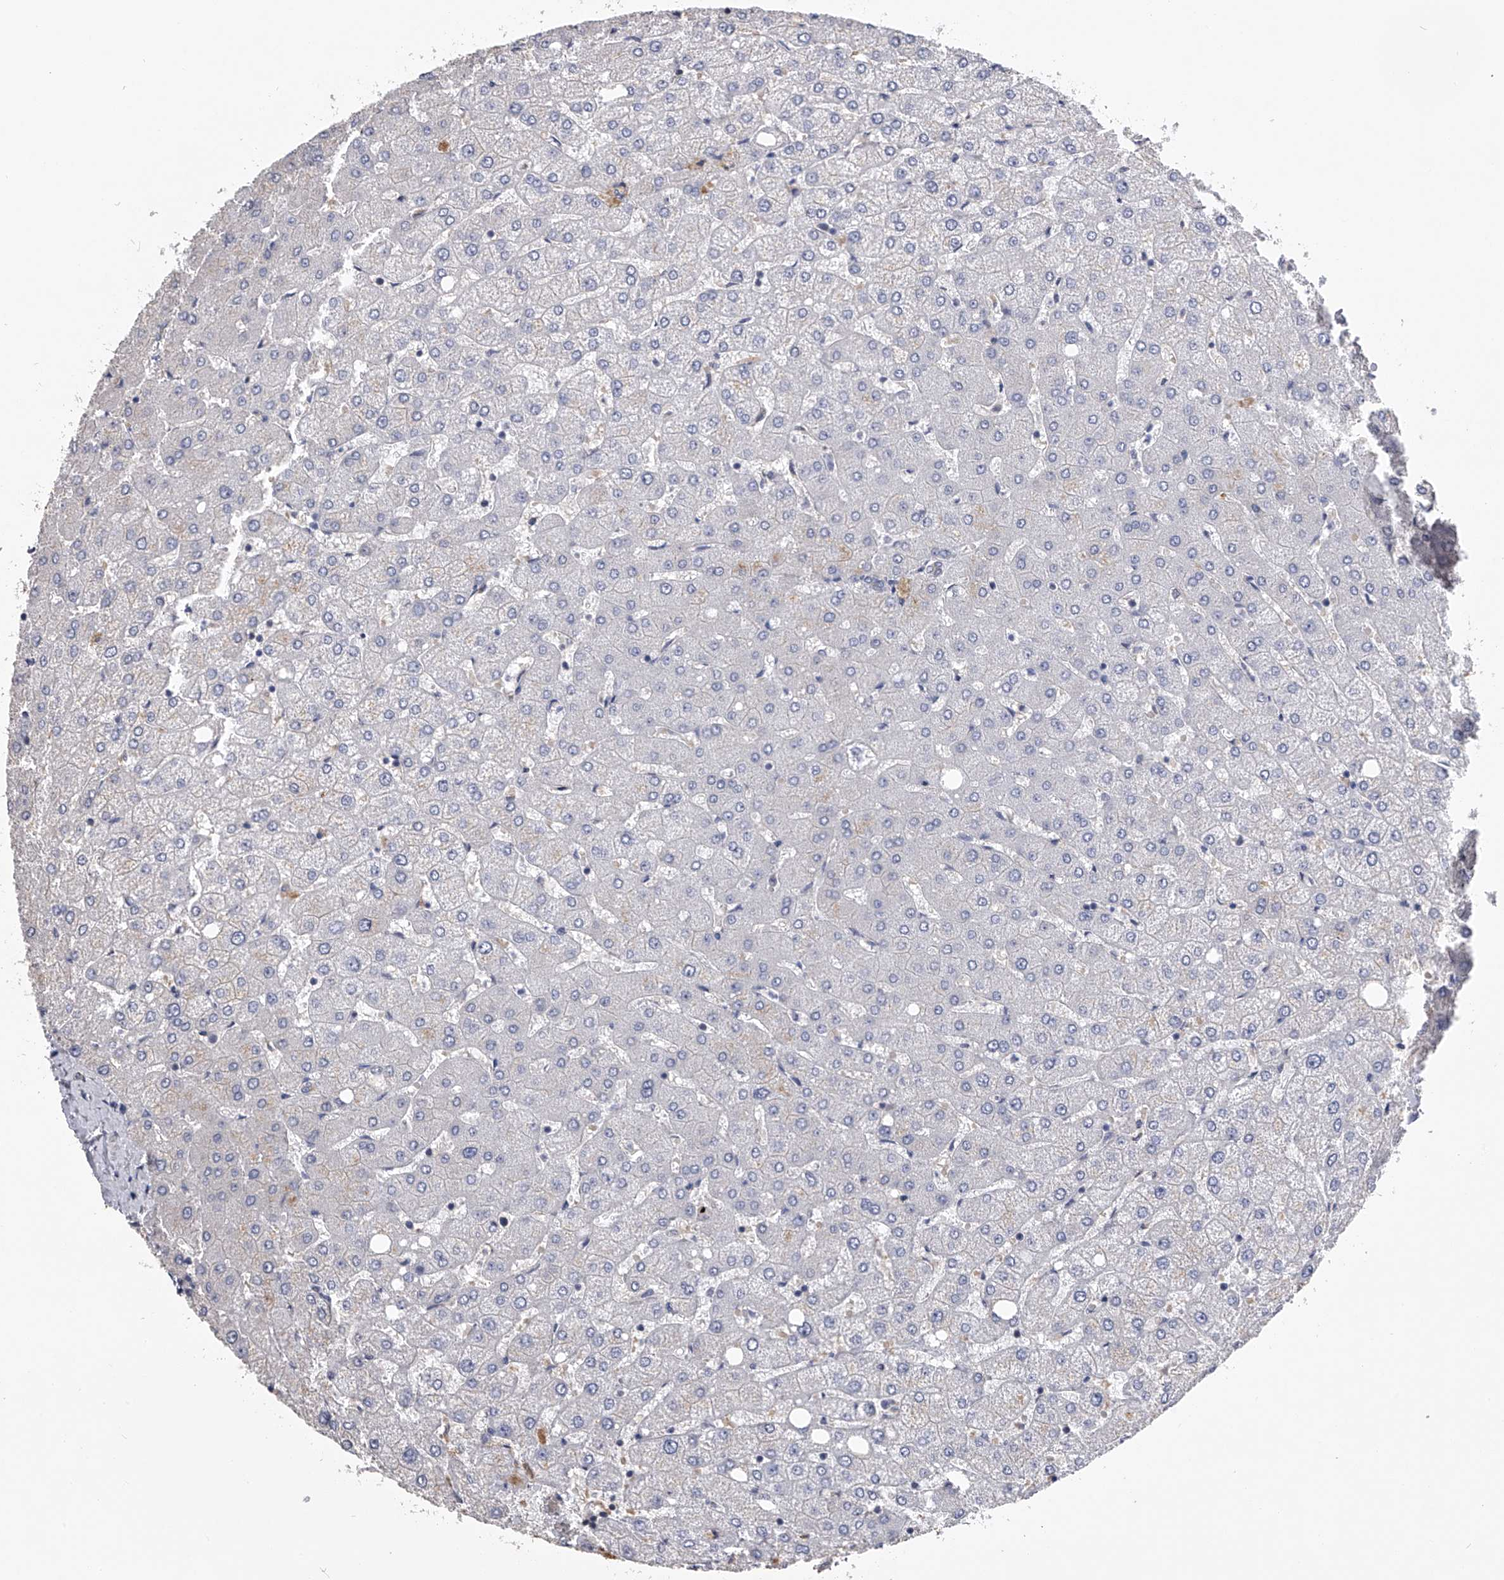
{"staining": {"intensity": "negative", "quantity": "none", "location": "none"}, "tissue": "liver", "cell_type": "Cholangiocytes", "image_type": "normal", "snomed": [{"axis": "morphology", "description": "Normal tissue, NOS"}, {"axis": "topography", "description": "Liver"}], "caption": "Immunohistochemistry (IHC) of unremarkable human liver demonstrates no staining in cholangiocytes.", "gene": "MDN1", "patient": {"sex": "female", "age": 54}}